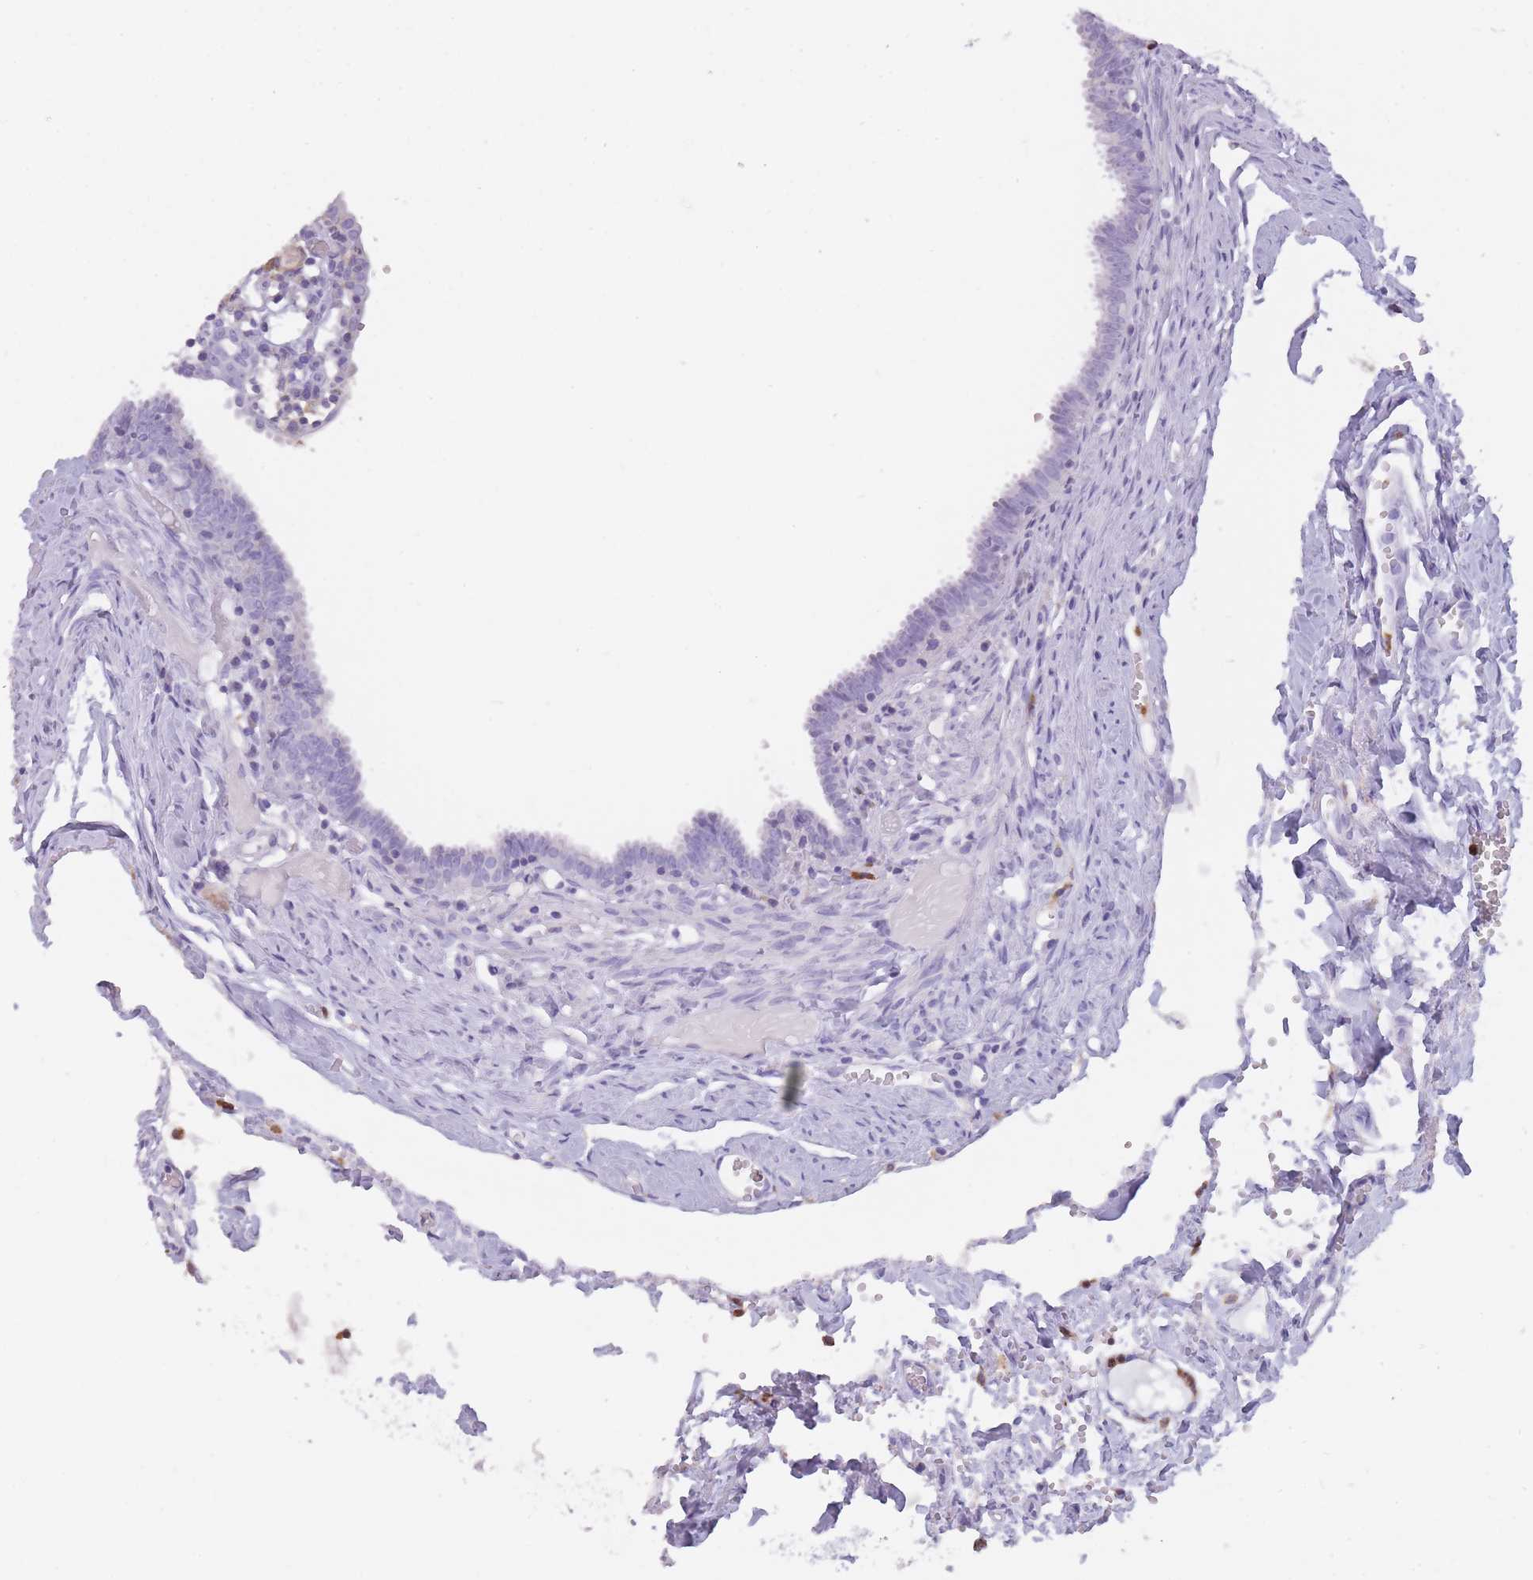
{"staining": {"intensity": "negative", "quantity": "none", "location": "none"}, "tissue": "fallopian tube", "cell_type": "Glandular cells", "image_type": "normal", "snomed": [{"axis": "morphology", "description": "Normal tissue, NOS"}, {"axis": "morphology", "description": "Carcinoma, NOS"}, {"axis": "topography", "description": "Fallopian tube"}, {"axis": "topography", "description": "Ovary"}], "caption": "The image demonstrates no staining of glandular cells in benign fallopian tube.", "gene": "CR1L", "patient": {"sex": "female", "age": 59}}